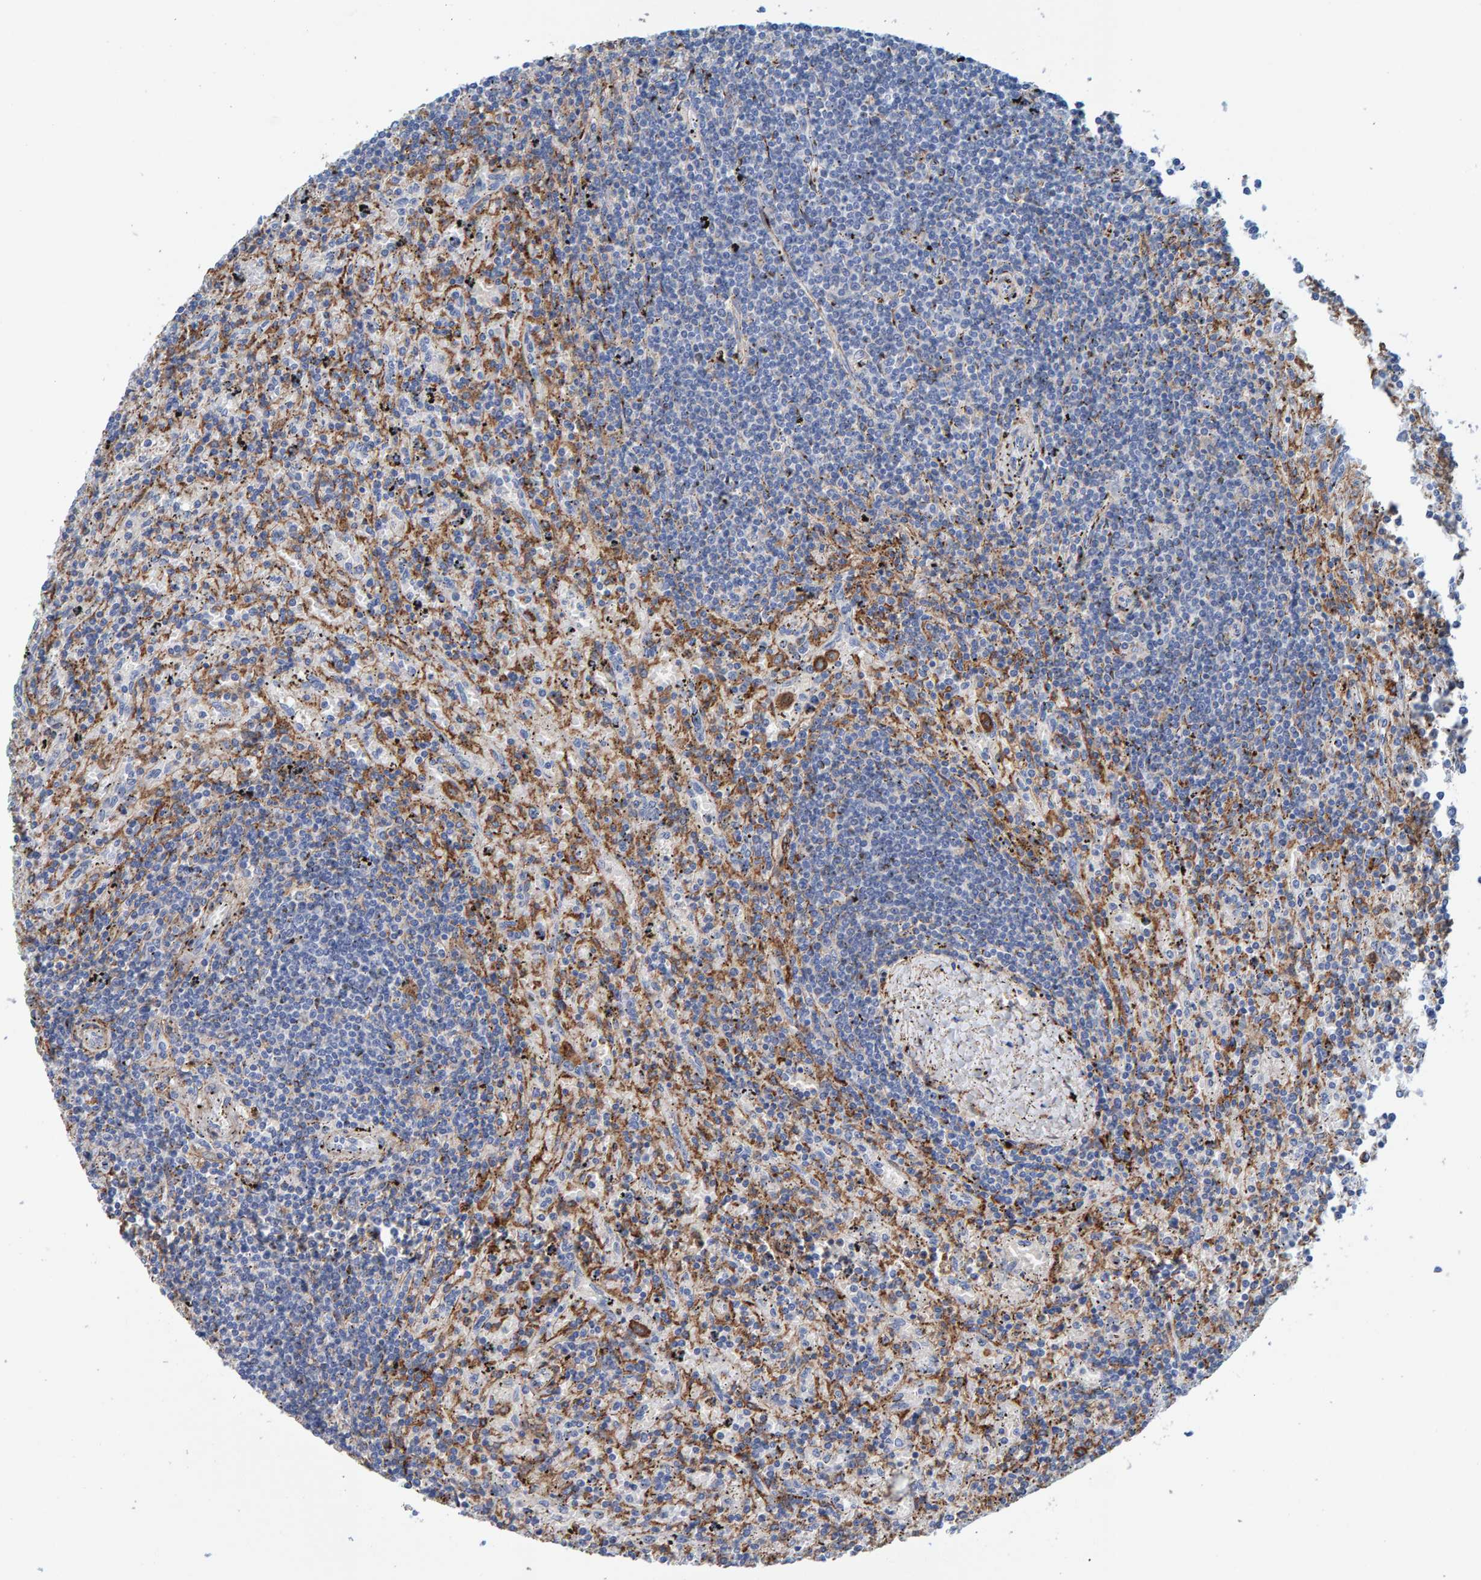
{"staining": {"intensity": "negative", "quantity": "none", "location": "none"}, "tissue": "lymphoma", "cell_type": "Tumor cells", "image_type": "cancer", "snomed": [{"axis": "morphology", "description": "Malignant lymphoma, non-Hodgkin's type, Low grade"}, {"axis": "topography", "description": "Spleen"}], "caption": "Image shows no significant protein staining in tumor cells of lymphoma.", "gene": "LRP1", "patient": {"sex": "male", "age": 76}}